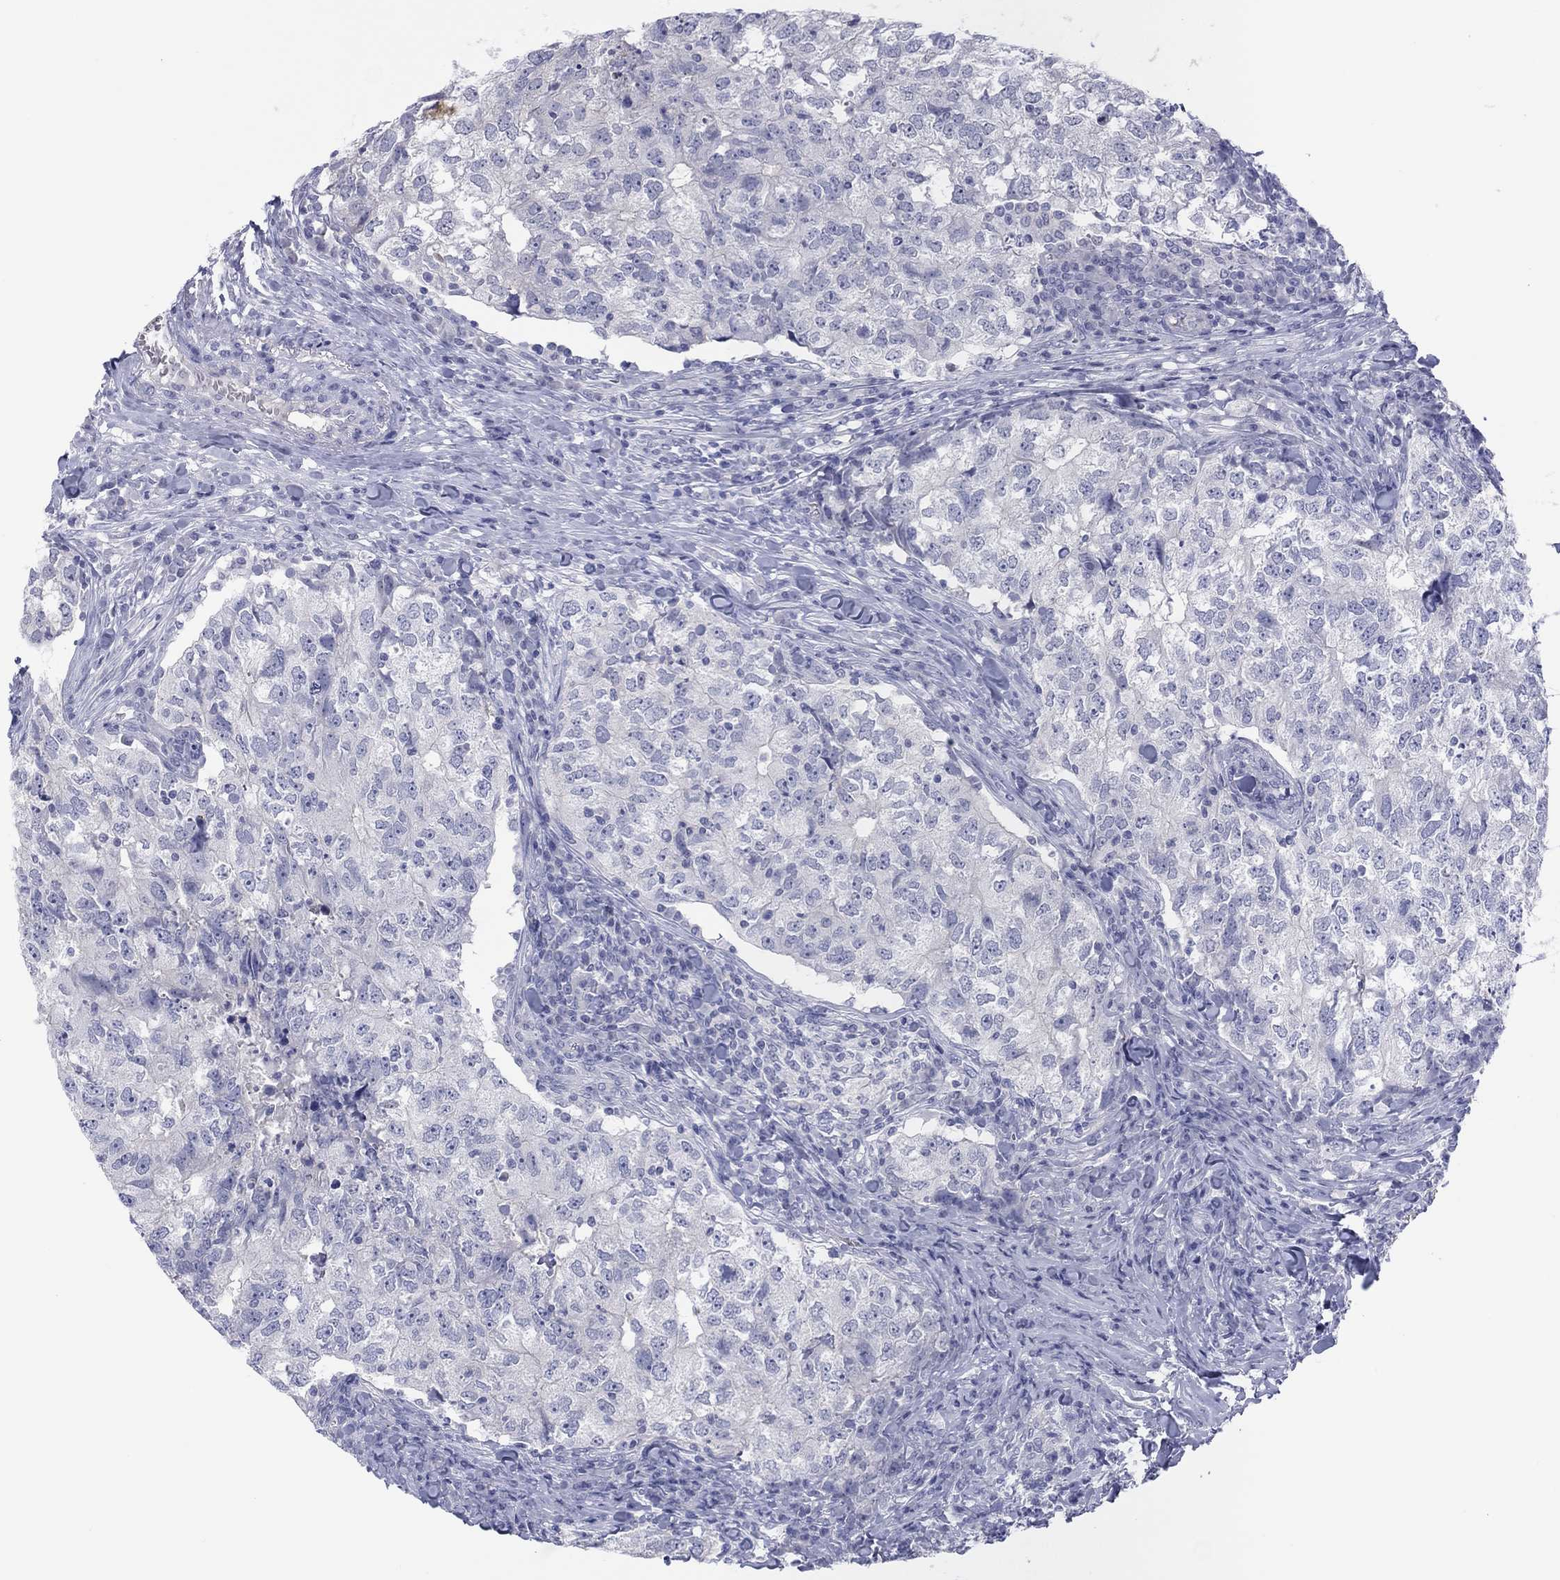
{"staining": {"intensity": "negative", "quantity": "none", "location": "none"}, "tissue": "breast cancer", "cell_type": "Tumor cells", "image_type": "cancer", "snomed": [{"axis": "morphology", "description": "Duct carcinoma"}, {"axis": "topography", "description": "Breast"}], "caption": "There is no significant expression in tumor cells of breast cancer (invasive ductal carcinoma).", "gene": "CPNE6", "patient": {"sex": "female", "age": 30}}